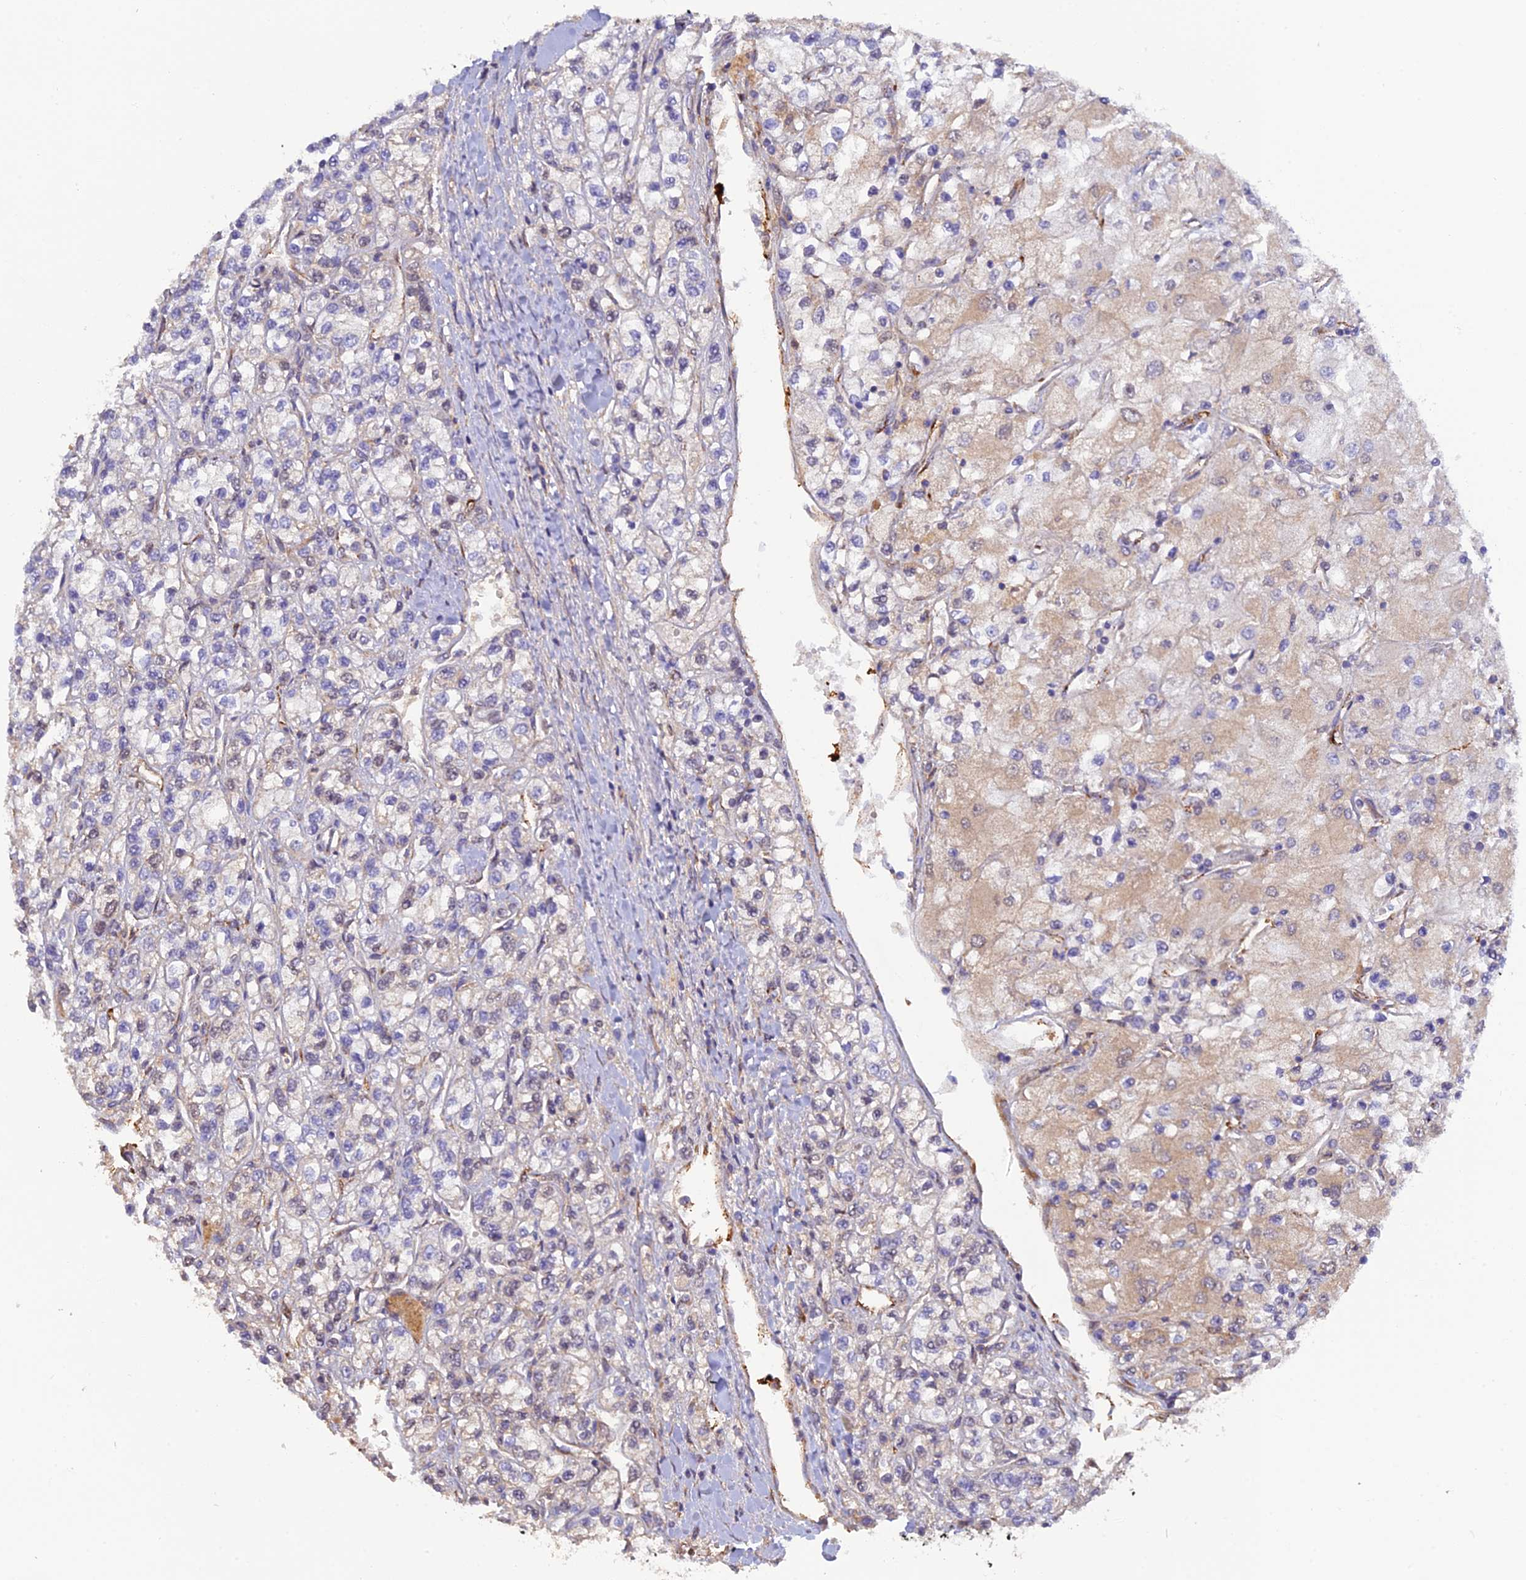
{"staining": {"intensity": "weak", "quantity": "<25%", "location": "cytoplasmic/membranous"}, "tissue": "renal cancer", "cell_type": "Tumor cells", "image_type": "cancer", "snomed": [{"axis": "morphology", "description": "Adenocarcinoma, NOS"}, {"axis": "topography", "description": "Kidney"}], "caption": "Immunohistochemical staining of human renal adenocarcinoma demonstrates no significant expression in tumor cells.", "gene": "P3H3", "patient": {"sex": "male", "age": 80}}